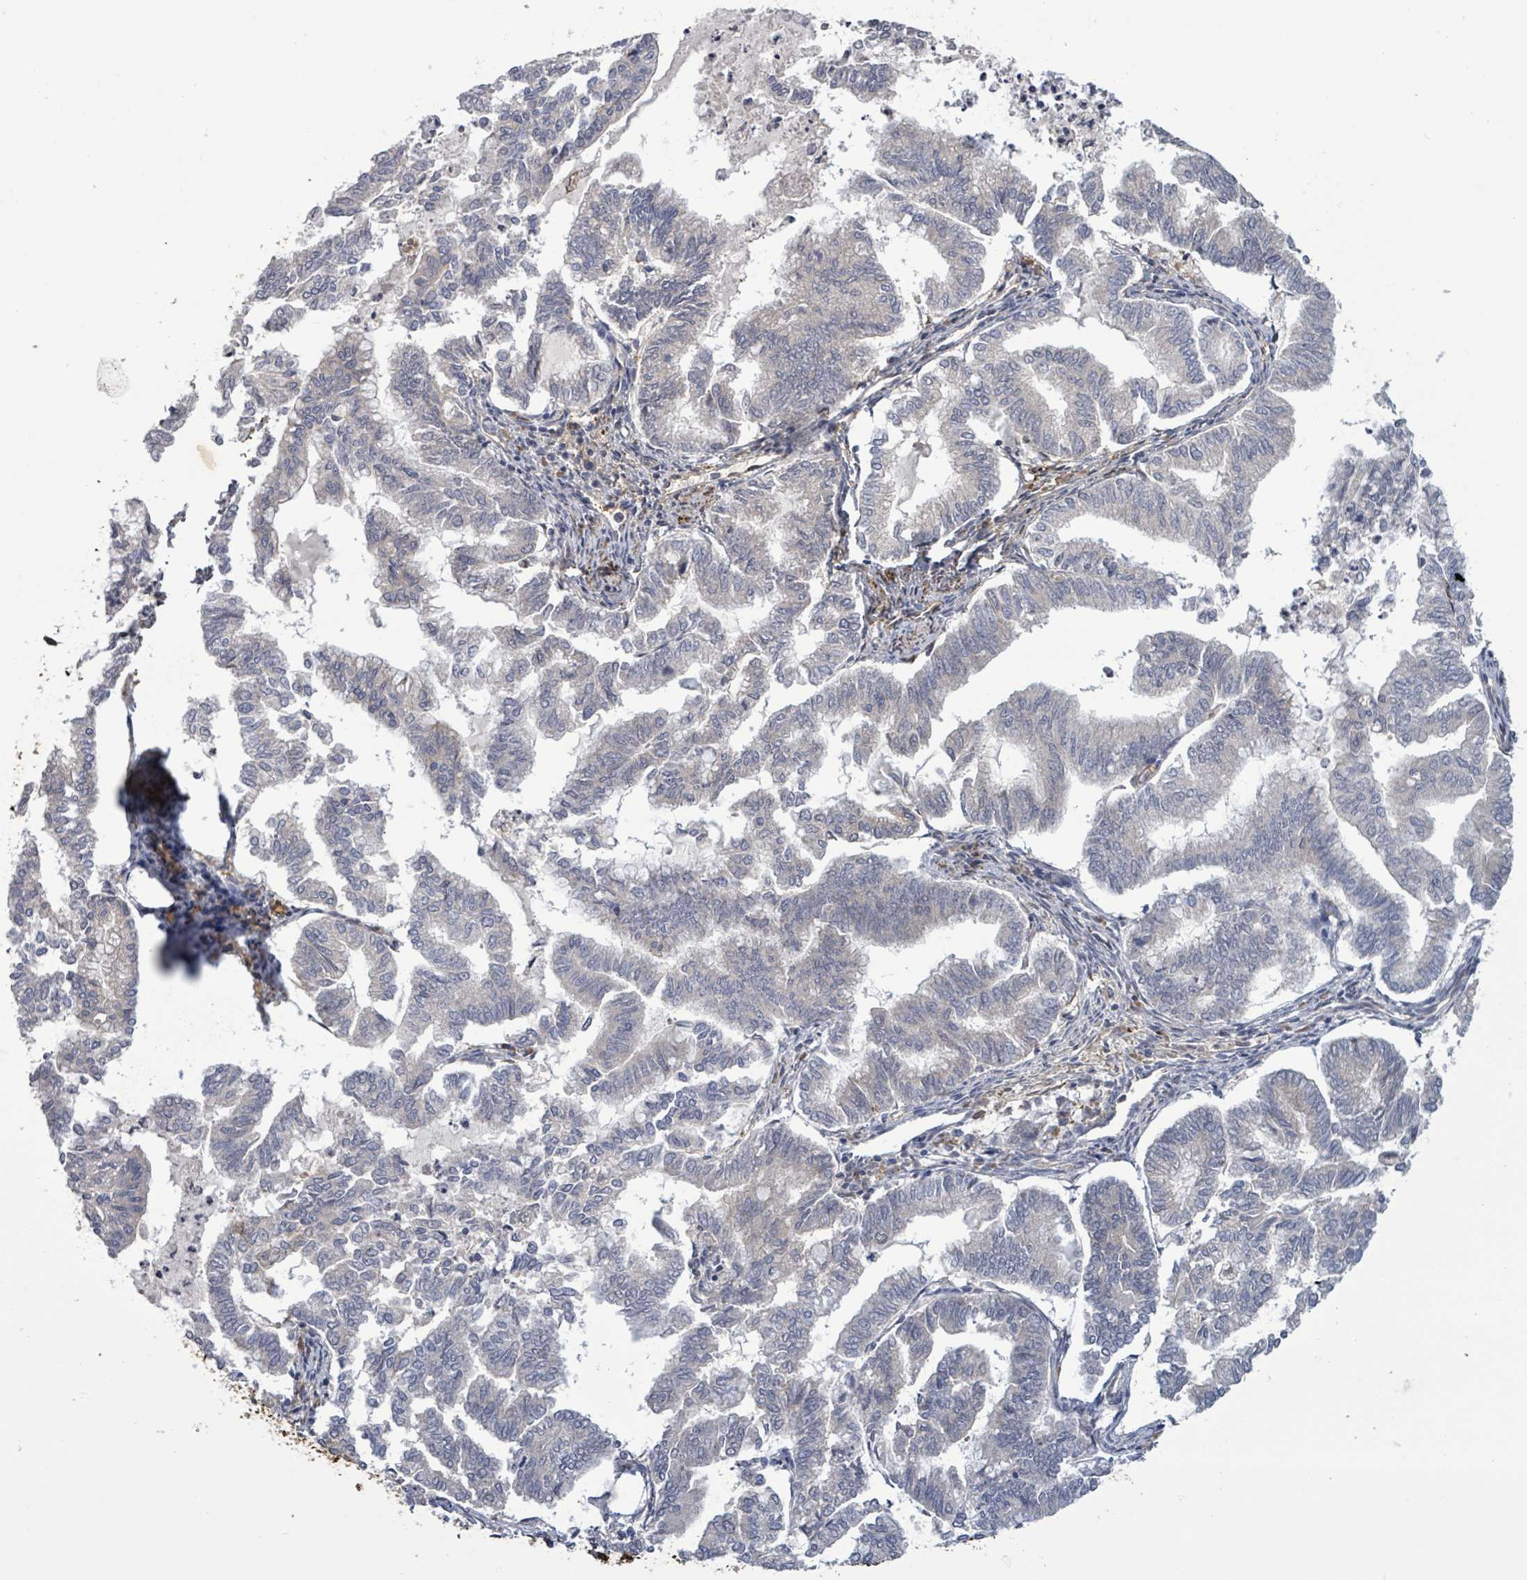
{"staining": {"intensity": "negative", "quantity": "none", "location": "none"}, "tissue": "endometrial cancer", "cell_type": "Tumor cells", "image_type": "cancer", "snomed": [{"axis": "morphology", "description": "Adenocarcinoma, NOS"}, {"axis": "topography", "description": "Endometrium"}], "caption": "This is a micrograph of IHC staining of endometrial cancer (adenocarcinoma), which shows no expression in tumor cells.", "gene": "MAP3K6", "patient": {"sex": "female", "age": 79}}